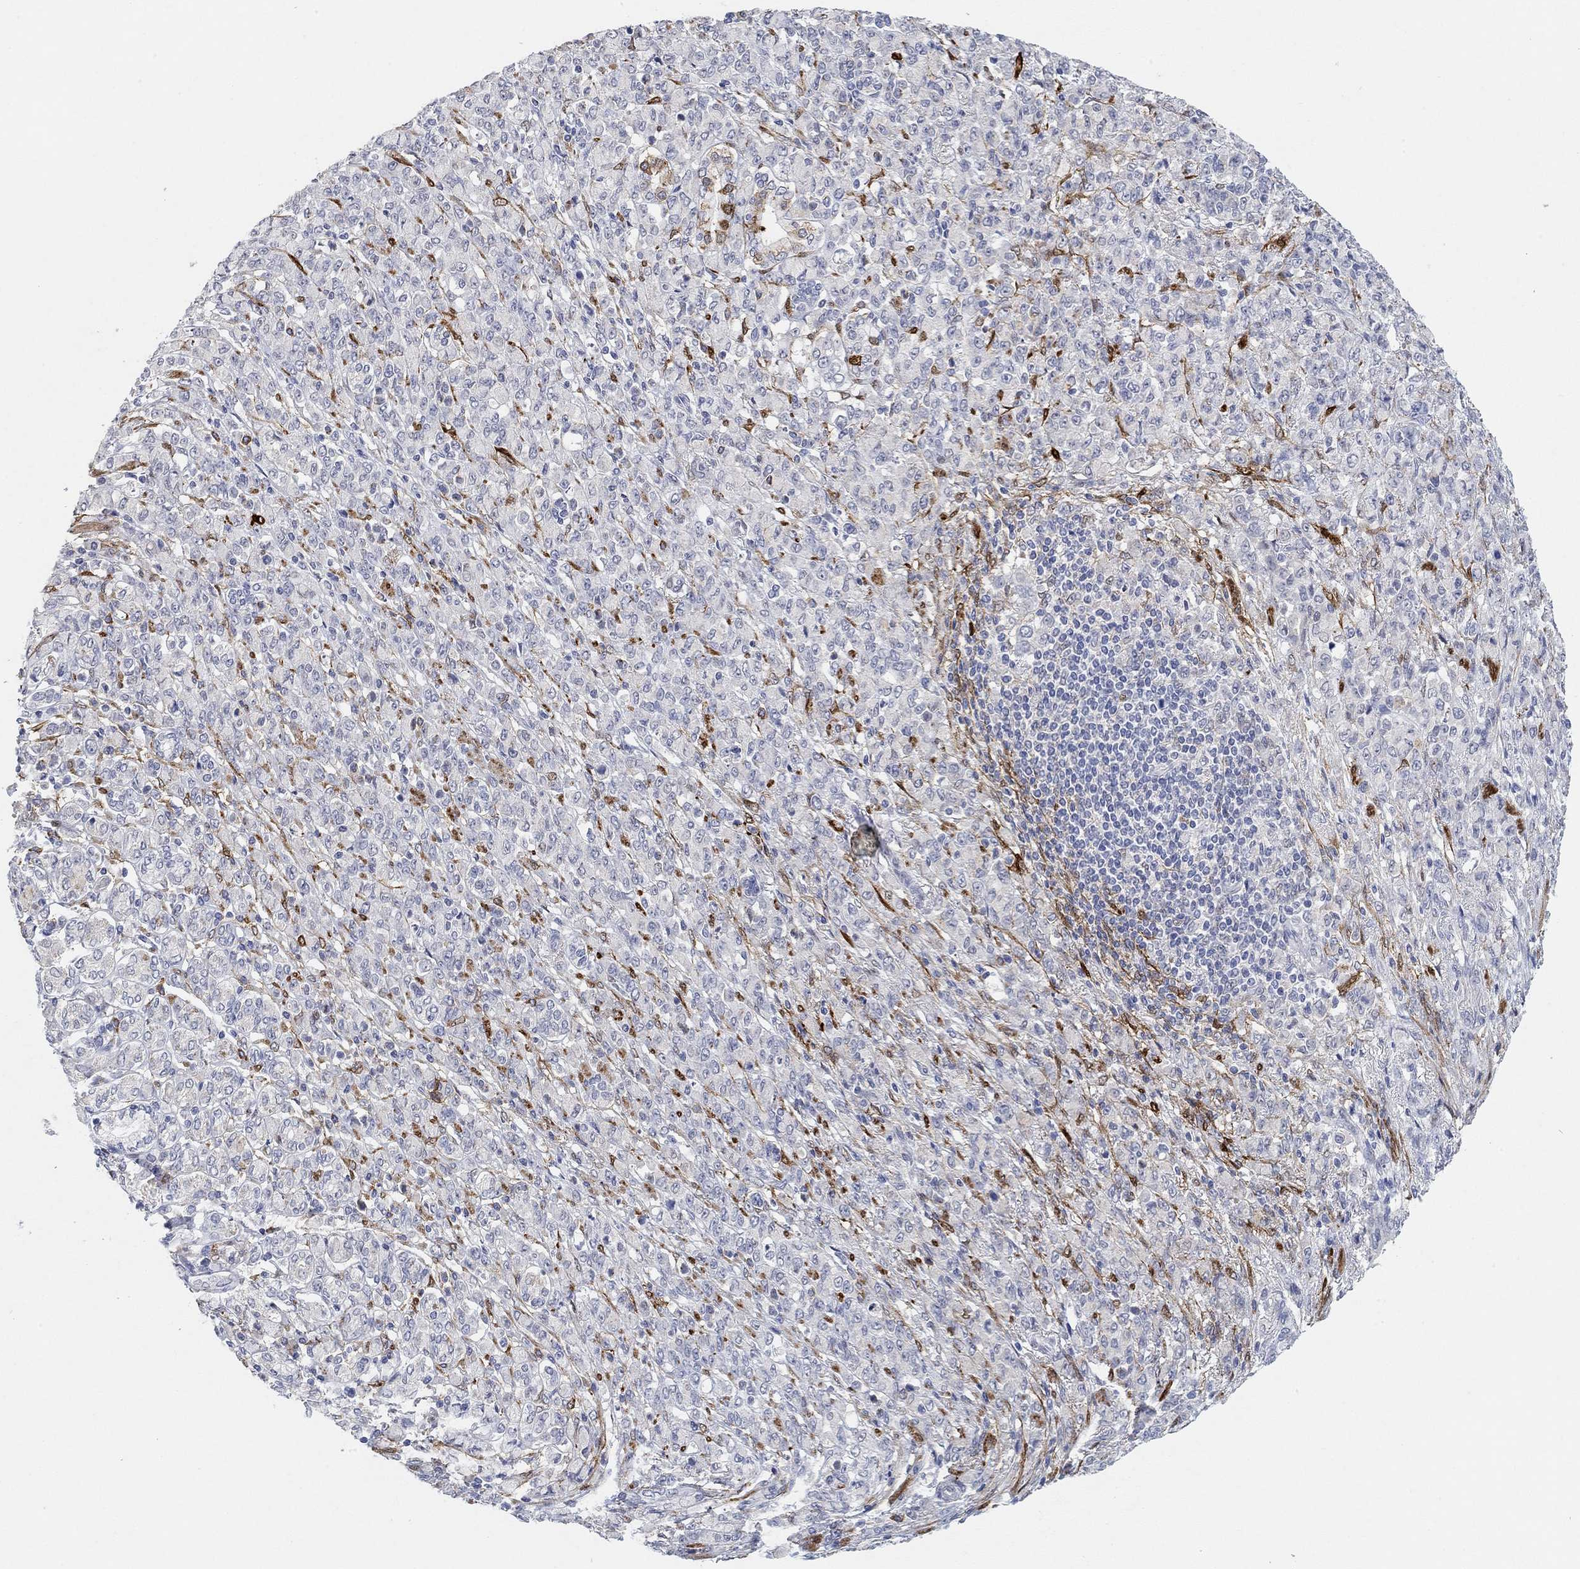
{"staining": {"intensity": "negative", "quantity": "none", "location": "none"}, "tissue": "stomach cancer", "cell_type": "Tumor cells", "image_type": "cancer", "snomed": [{"axis": "morphology", "description": "Normal tissue, NOS"}, {"axis": "morphology", "description": "Adenocarcinoma, NOS"}, {"axis": "topography", "description": "Stomach"}], "caption": "High magnification brightfield microscopy of stomach adenocarcinoma stained with DAB (brown) and counterstained with hematoxylin (blue): tumor cells show no significant positivity.", "gene": "VAT1L", "patient": {"sex": "female", "age": 79}}